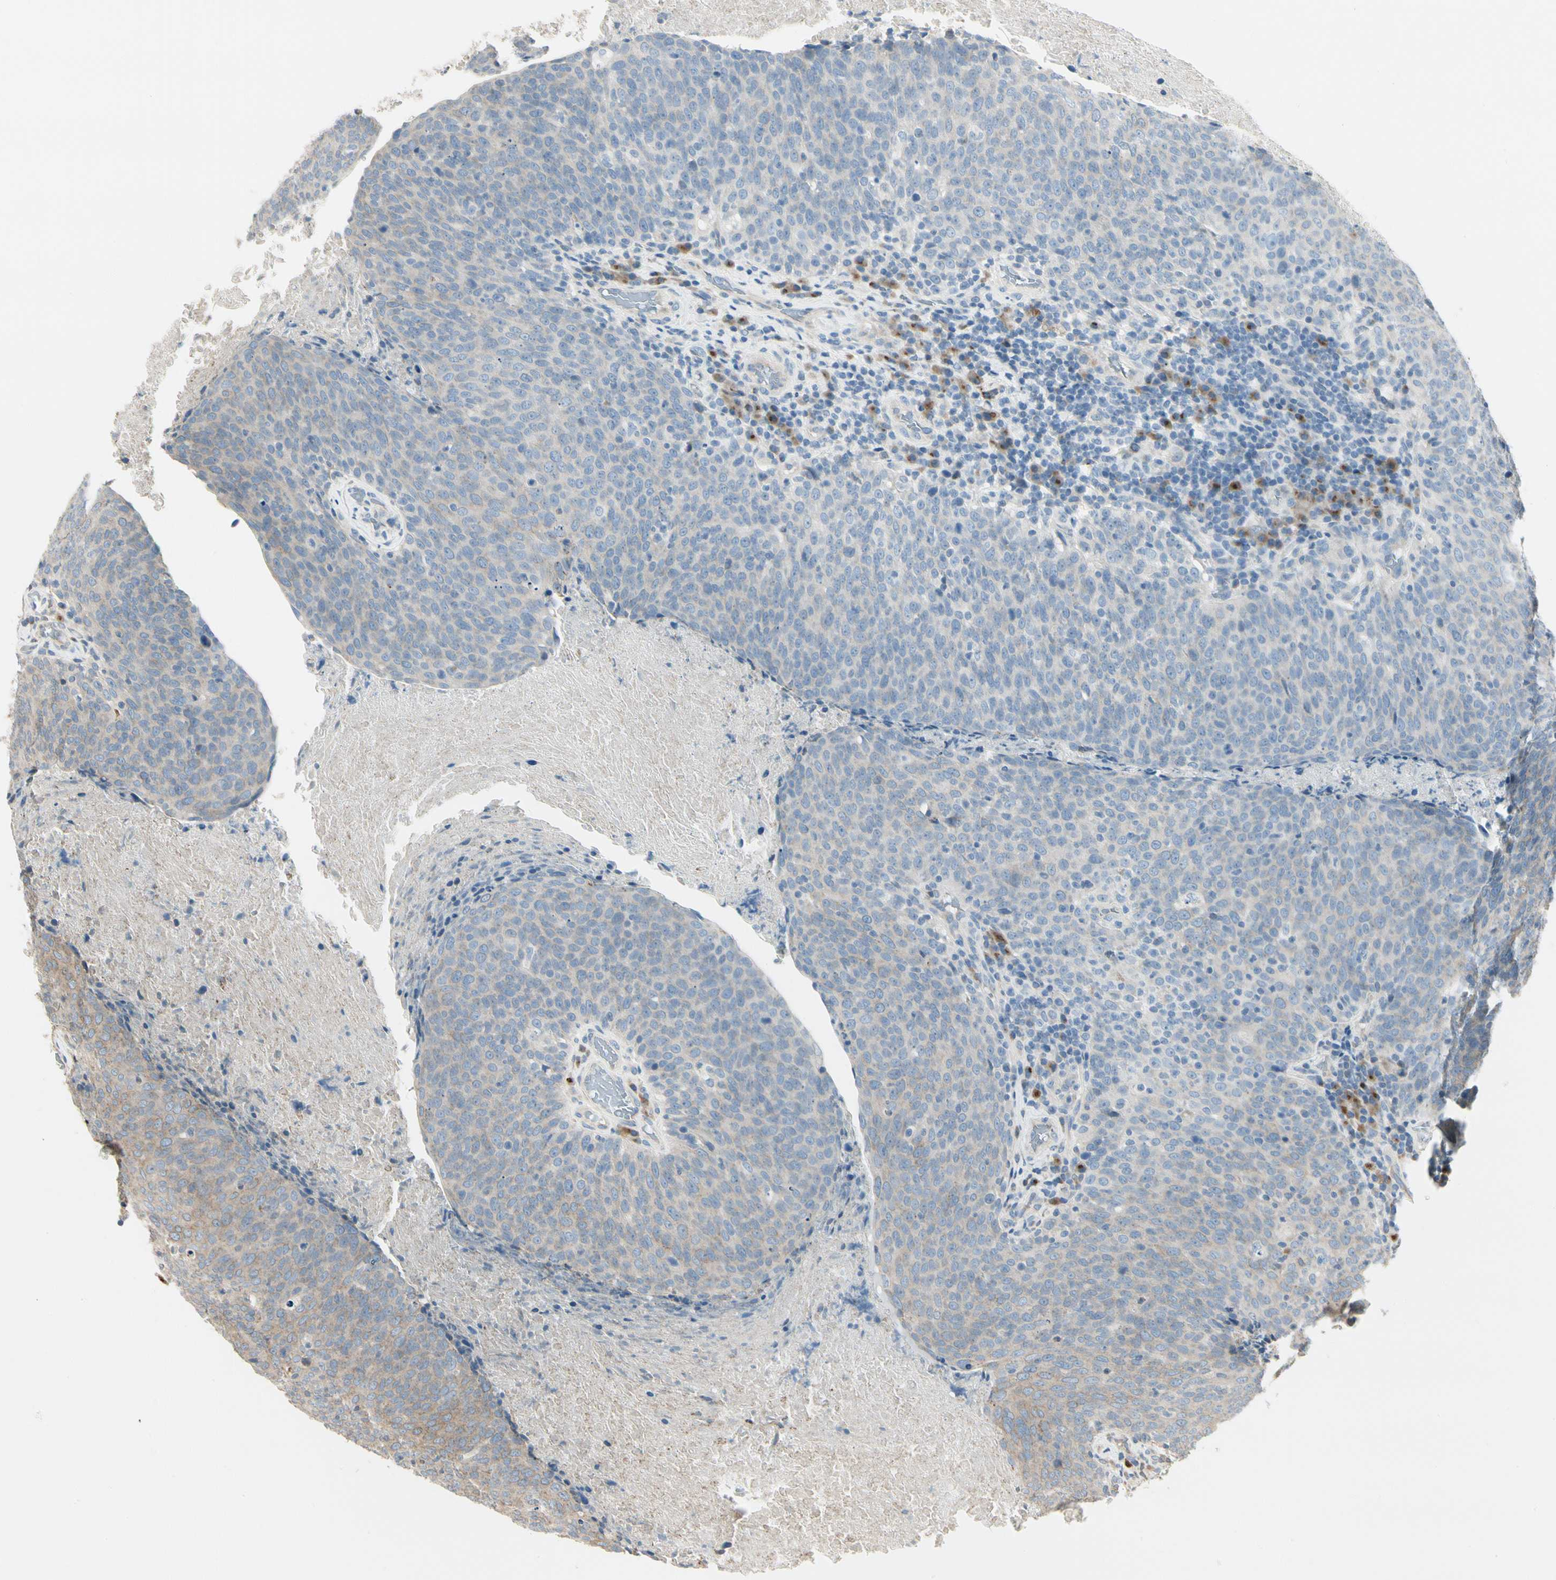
{"staining": {"intensity": "weak", "quantity": "25%-75%", "location": "cytoplasmic/membranous"}, "tissue": "head and neck cancer", "cell_type": "Tumor cells", "image_type": "cancer", "snomed": [{"axis": "morphology", "description": "Squamous cell carcinoma, NOS"}, {"axis": "morphology", "description": "Squamous cell carcinoma, metastatic, NOS"}, {"axis": "topography", "description": "Lymph node"}, {"axis": "topography", "description": "Head-Neck"}], "caption": "DAB immunohistochemical staining of head and neck metastatic squamous cell carcinoma displays weak cytoplasmic/membranous protein expression in about 25%-75% of tumor cells. (brown staining indicates protein expression, while blue staining denotes nuclei).", "gene": "NUCB2", "patient": {"sex": "male", "age": 62}}